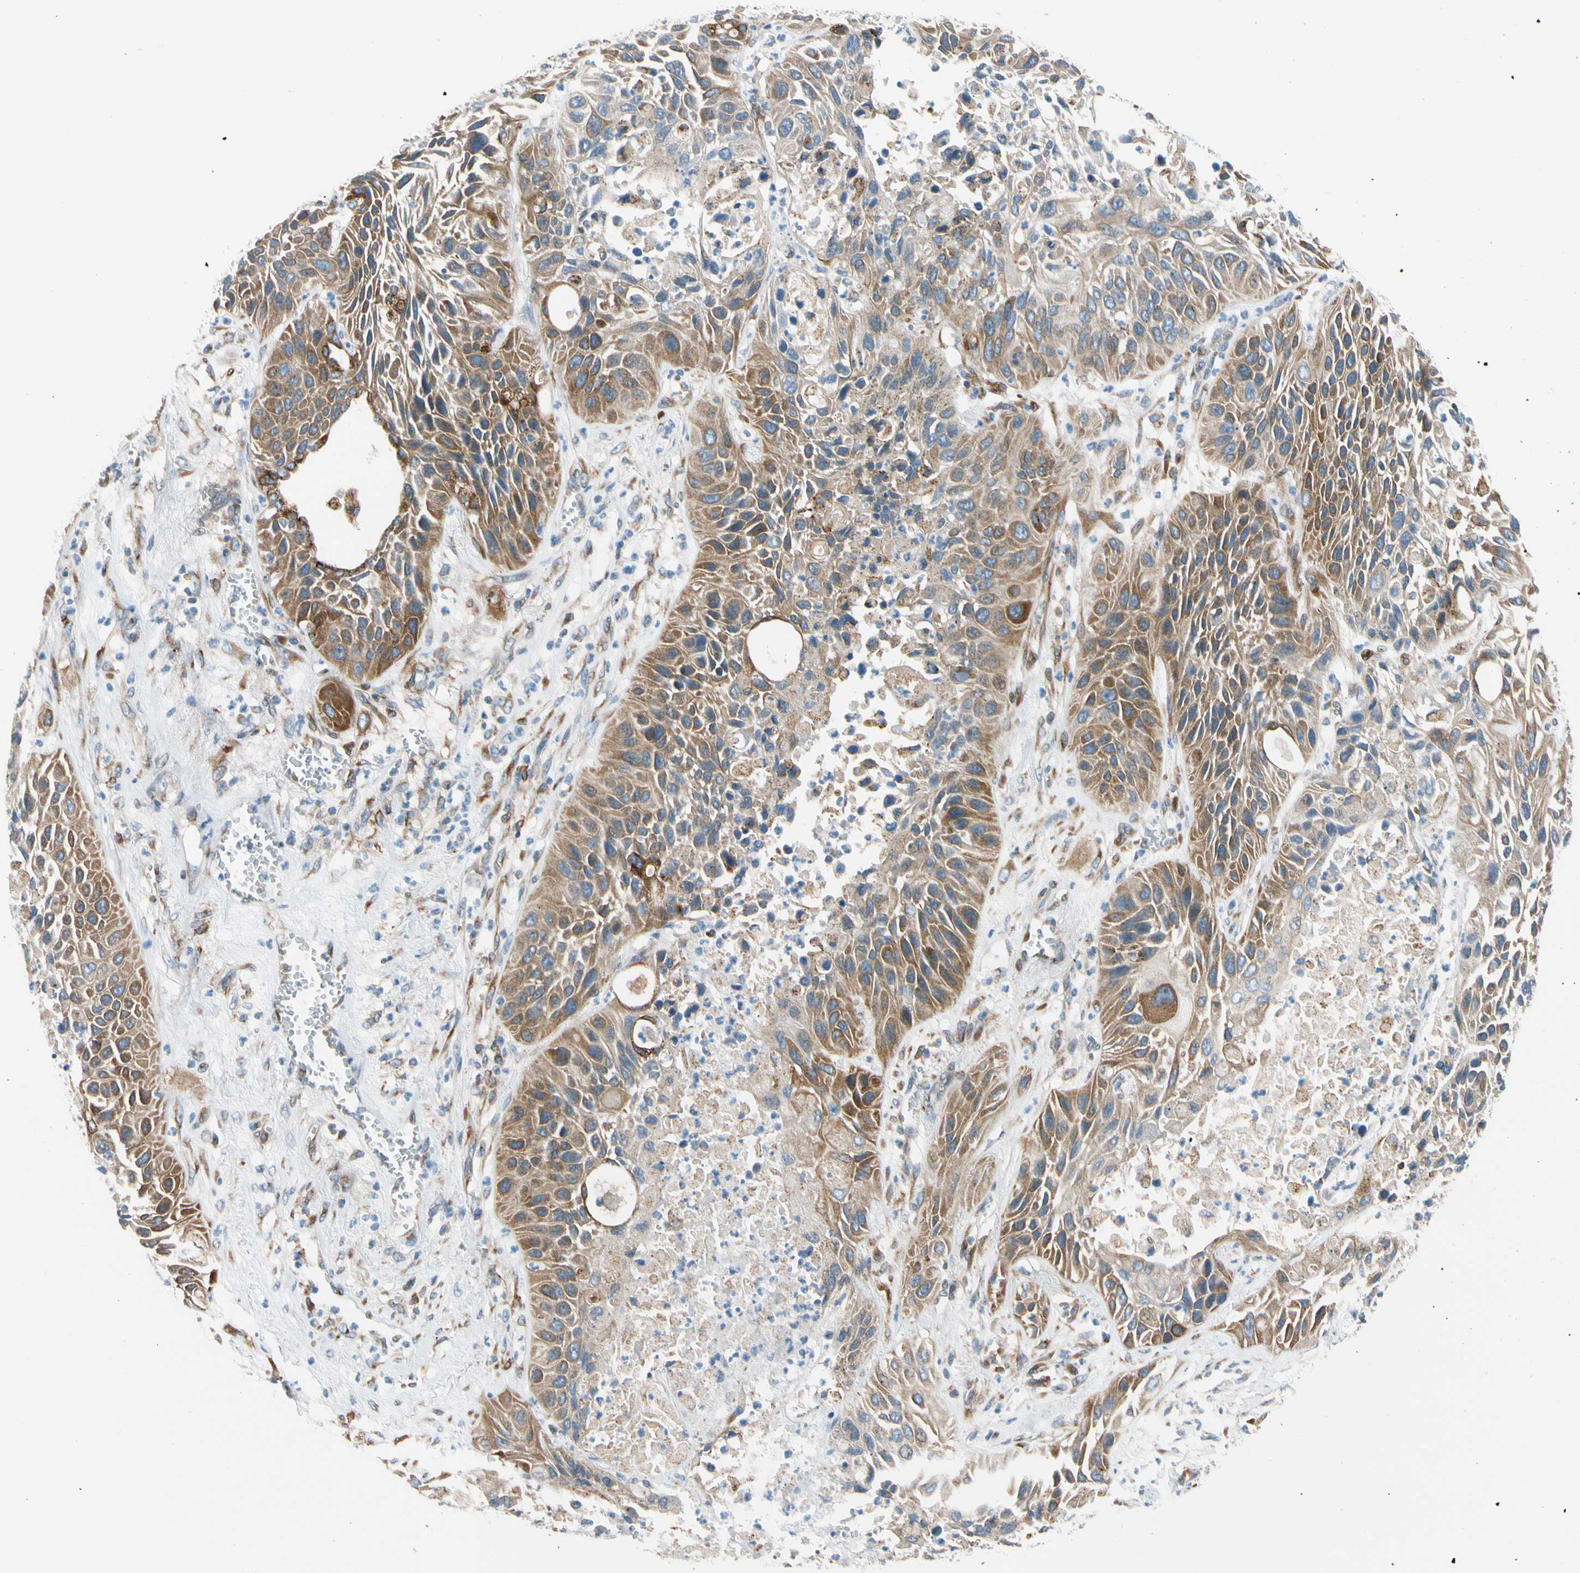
{"staining": {"intensity": "moderate", "quantity": ">75%", "location": "cytoplasmic/membranous"}, "tissue": "lung cancer", "cell_type": "Tumor cells", "image_type": "cancer", "snomed": [{"axis": "morphology", "description": "Squamous cell carcinoma, NOS"}, {"axis": "topography", "description": "Lung"}], "caption": "An immunohistochemistry image of tumor tissue is shown. Protein staining in brown shows moderate cytoplasmic/membranous positivity in lung squamous cell carcinoma within tumor cells.", "gene": "NUCB1", "patient": {"sex": "female", "age": 76}}